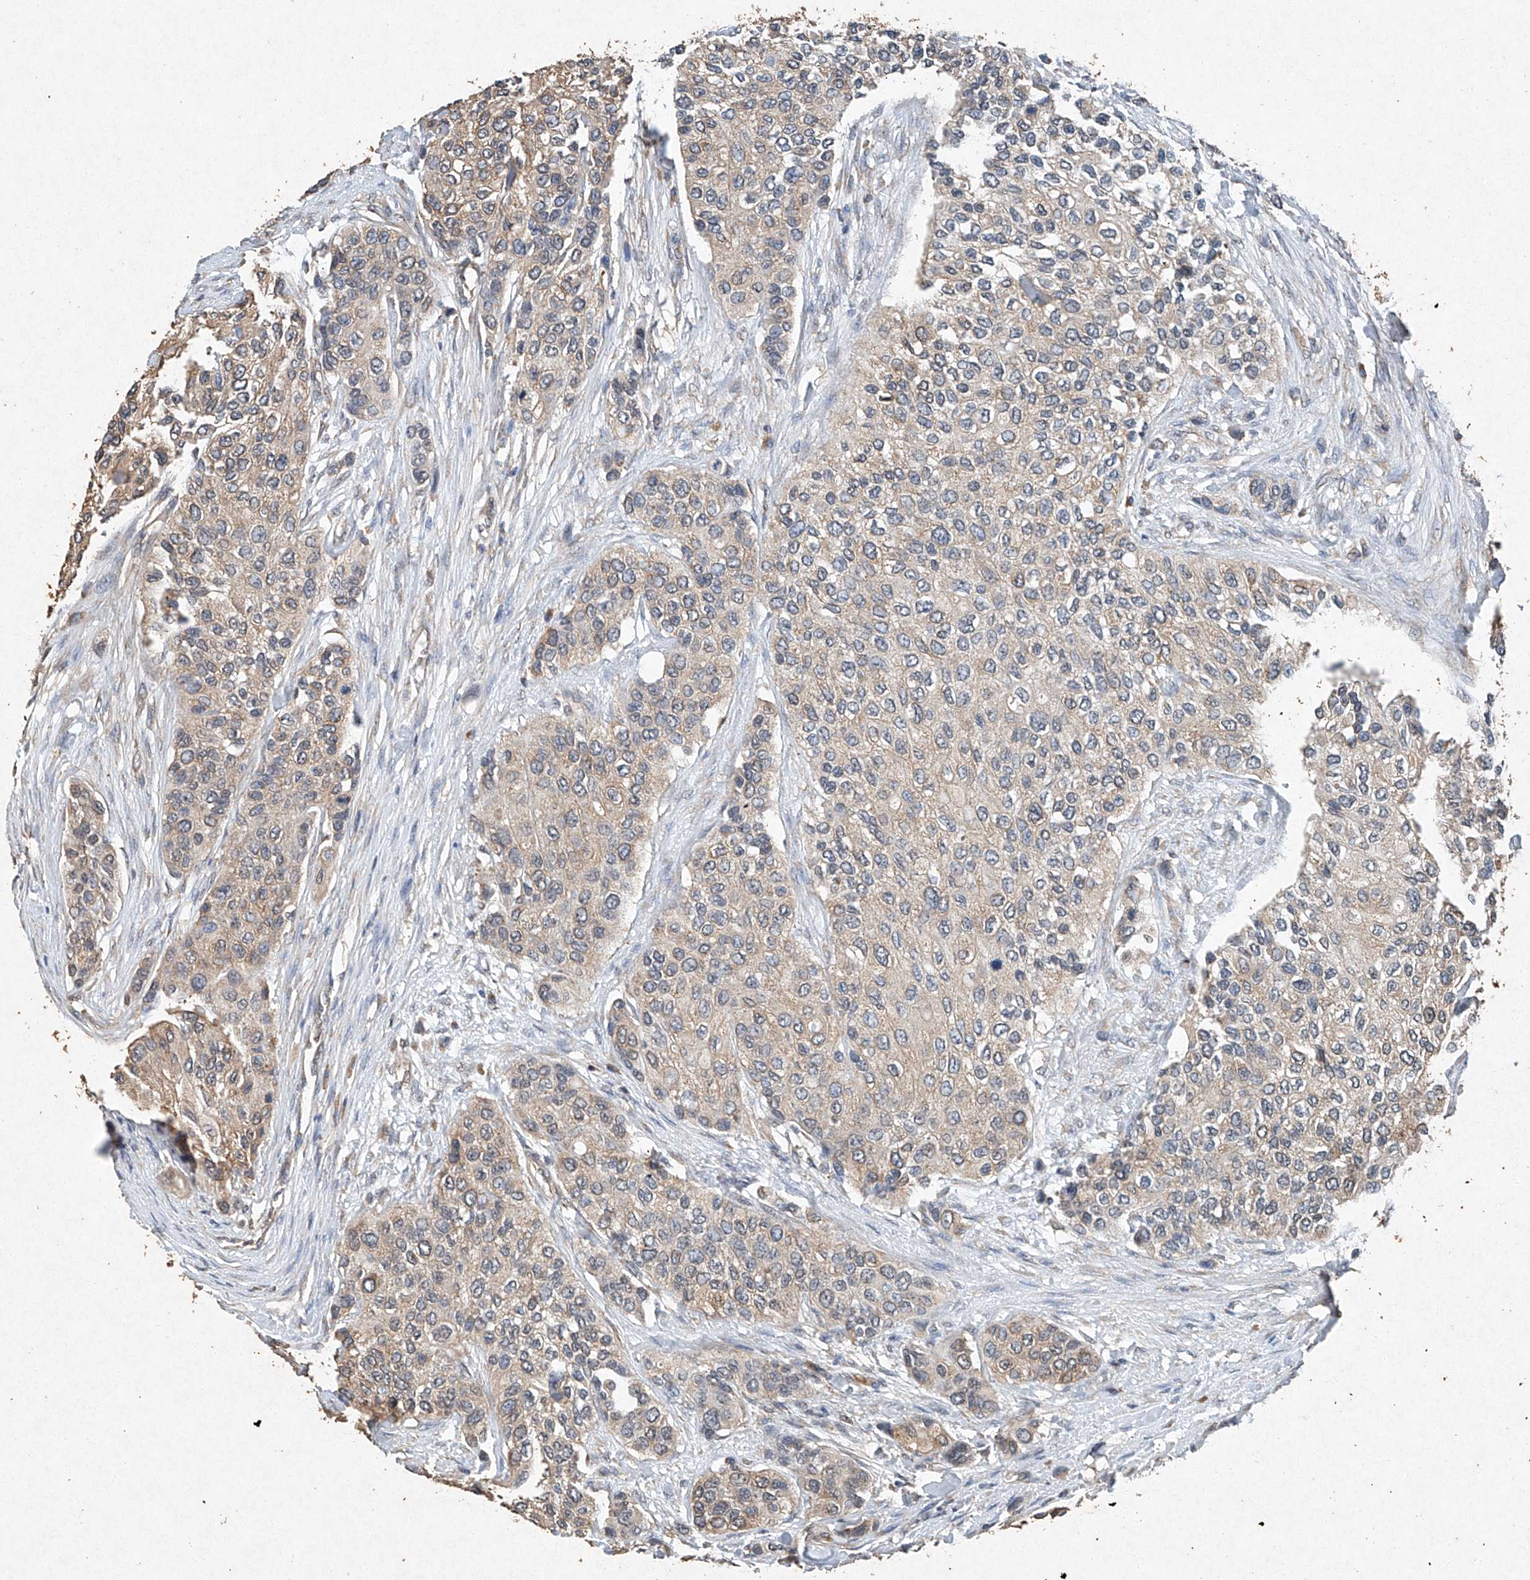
{"staining": {"intensity": "weak", "quantity": "25%-75%", "location": "cytoplasmic/membranous"}, "tissue": "urothelial cancer", "cell_type": "Tumor cells", "image_type": "cancer", "snomed": [{"axis": "morphology", "description": "Urothelial carcinoma, High grade"}, {"axis": "topography", "description": "Urinary bladder"}], "caption": "Human high-grade urothelial carcinoma stained with a brown dye displays weak cytoplasmic/membranous positive expression in about 25%-75% of tumor cells.", "gene": "STK3", "patient": {"sex": "female", "age": 56}}